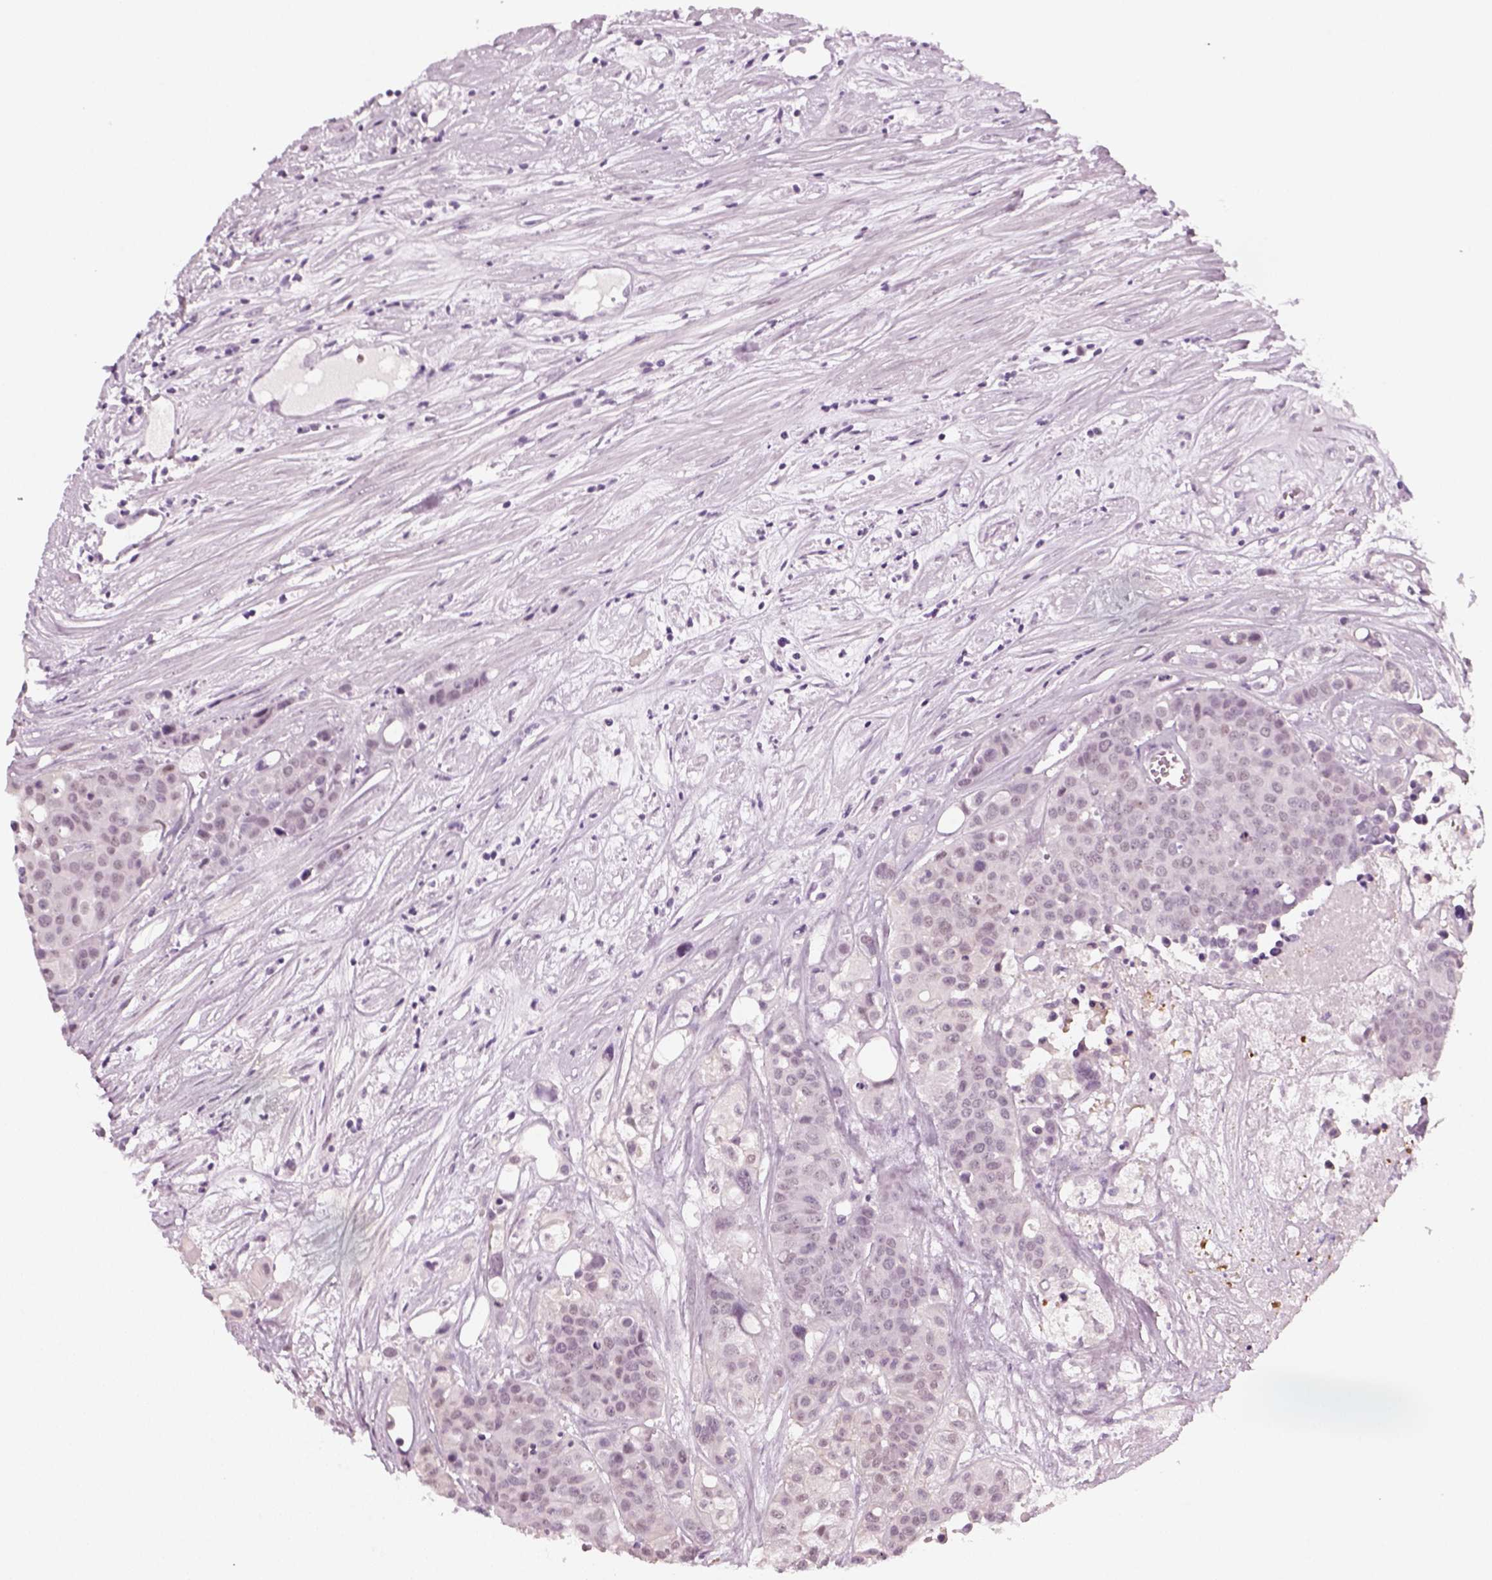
{"staining": {"intensity": "negative", "quantity": "none", "location": "none"}, "tissue": "carcinoid", "cell_type": "Tumor cells", "image_type": "cancer", "snomed": [{"axis": "morphology", "description": "Carcinoid, malignant, NOS"}, {"axis": "topography", "description": "Colon"}], "caption": "Protein analysis of carcinoid (malignant) demonstrates no significant staining in tumor cells.", "gene": "KRT75", "patient": {"sex": "male", "age": 81}}